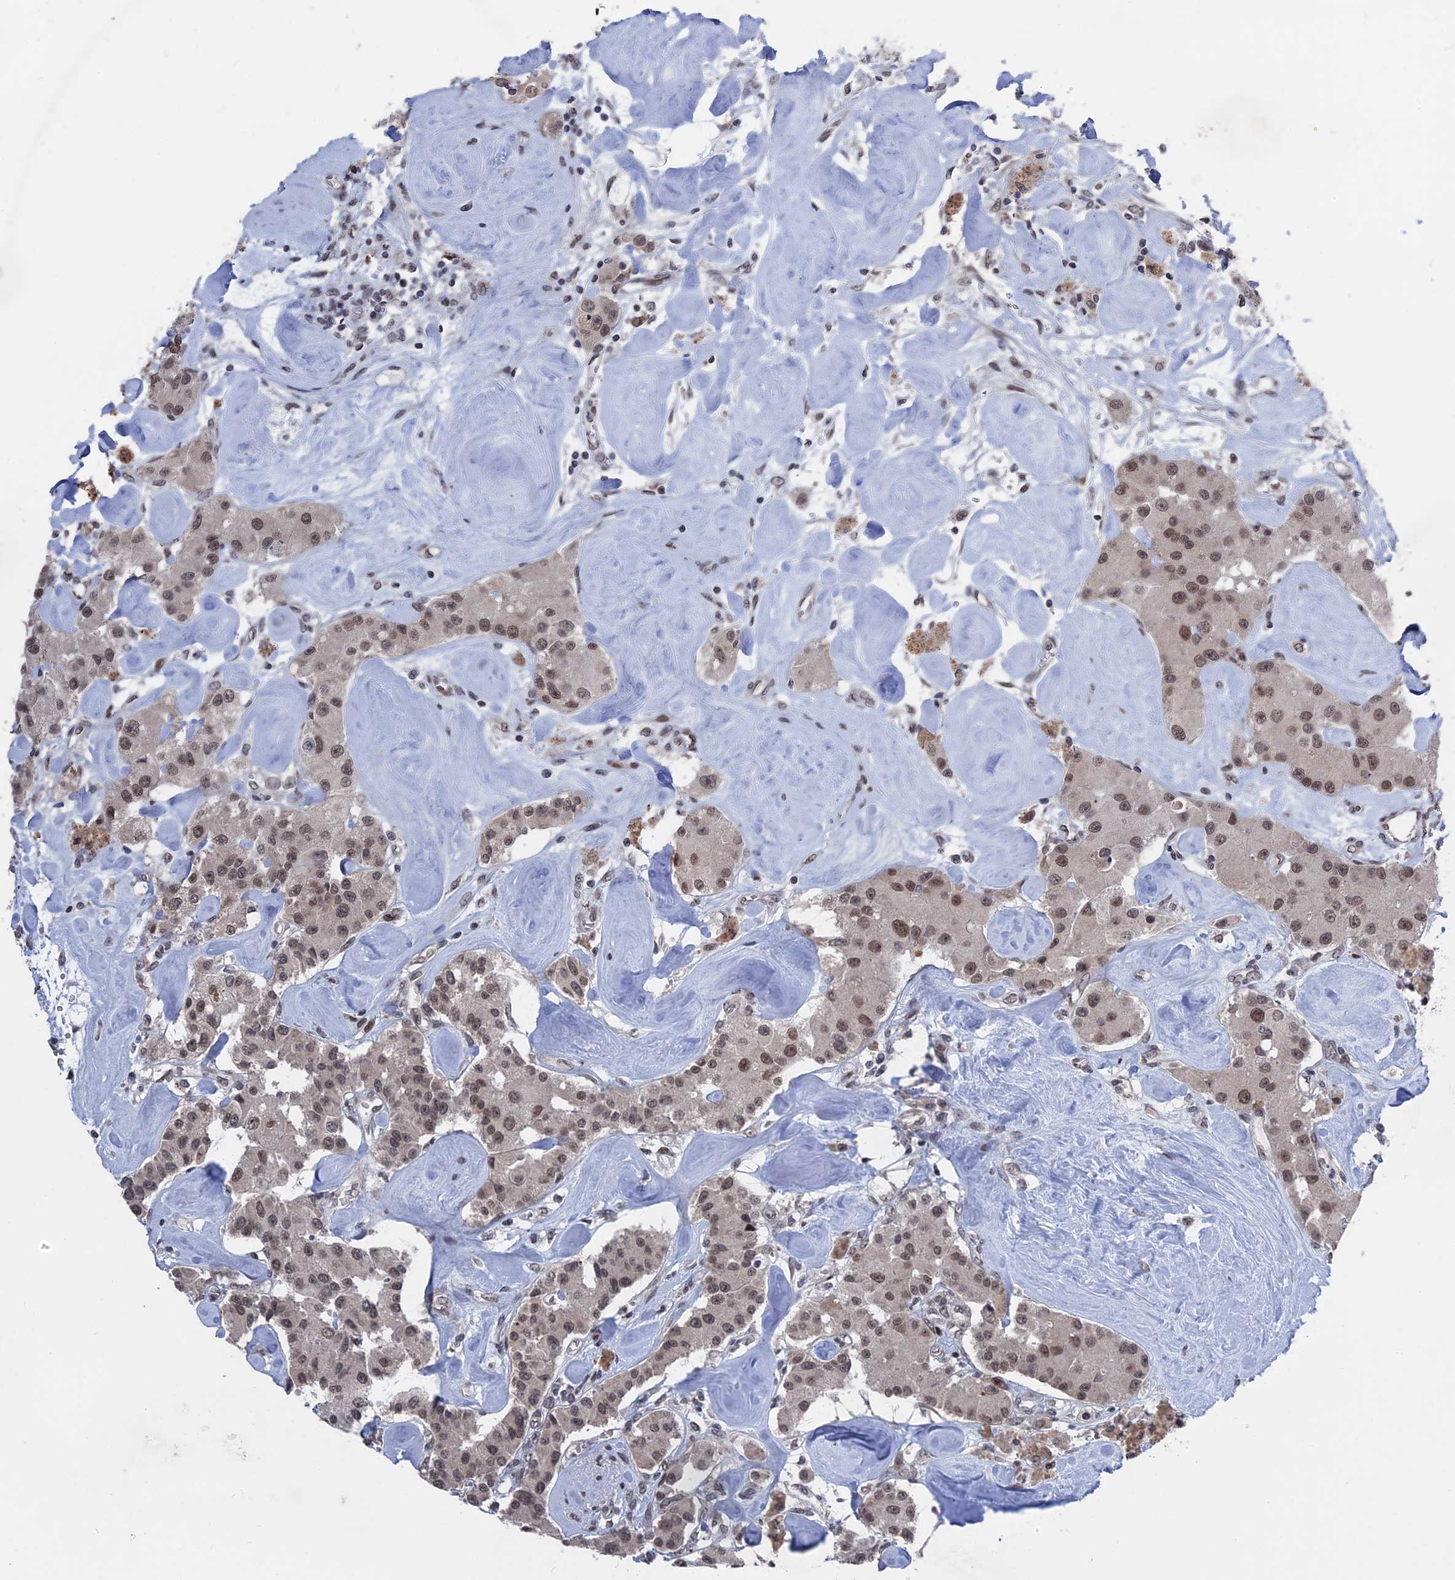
{"staining": {"intensity": "weak", "quantity": ">75%", "location": "nuclear"}, "tissue": "carcinoid", "cell_type": "Tumor cells", "image_type": "cancer", "snomed": [{"axis": "morphology", "description": "Carcinoid, malignant, NOS"}, {"axis": "topography", "description": "Pancreas"}], "caption": "The micrograph exhibits staining of carcinoid (malignant), revealing weak nuclear protein positivity (brown color) within tumor cells.", "gene": "NR2C2AP", "patient": {"sex": "male", "age": 41}}